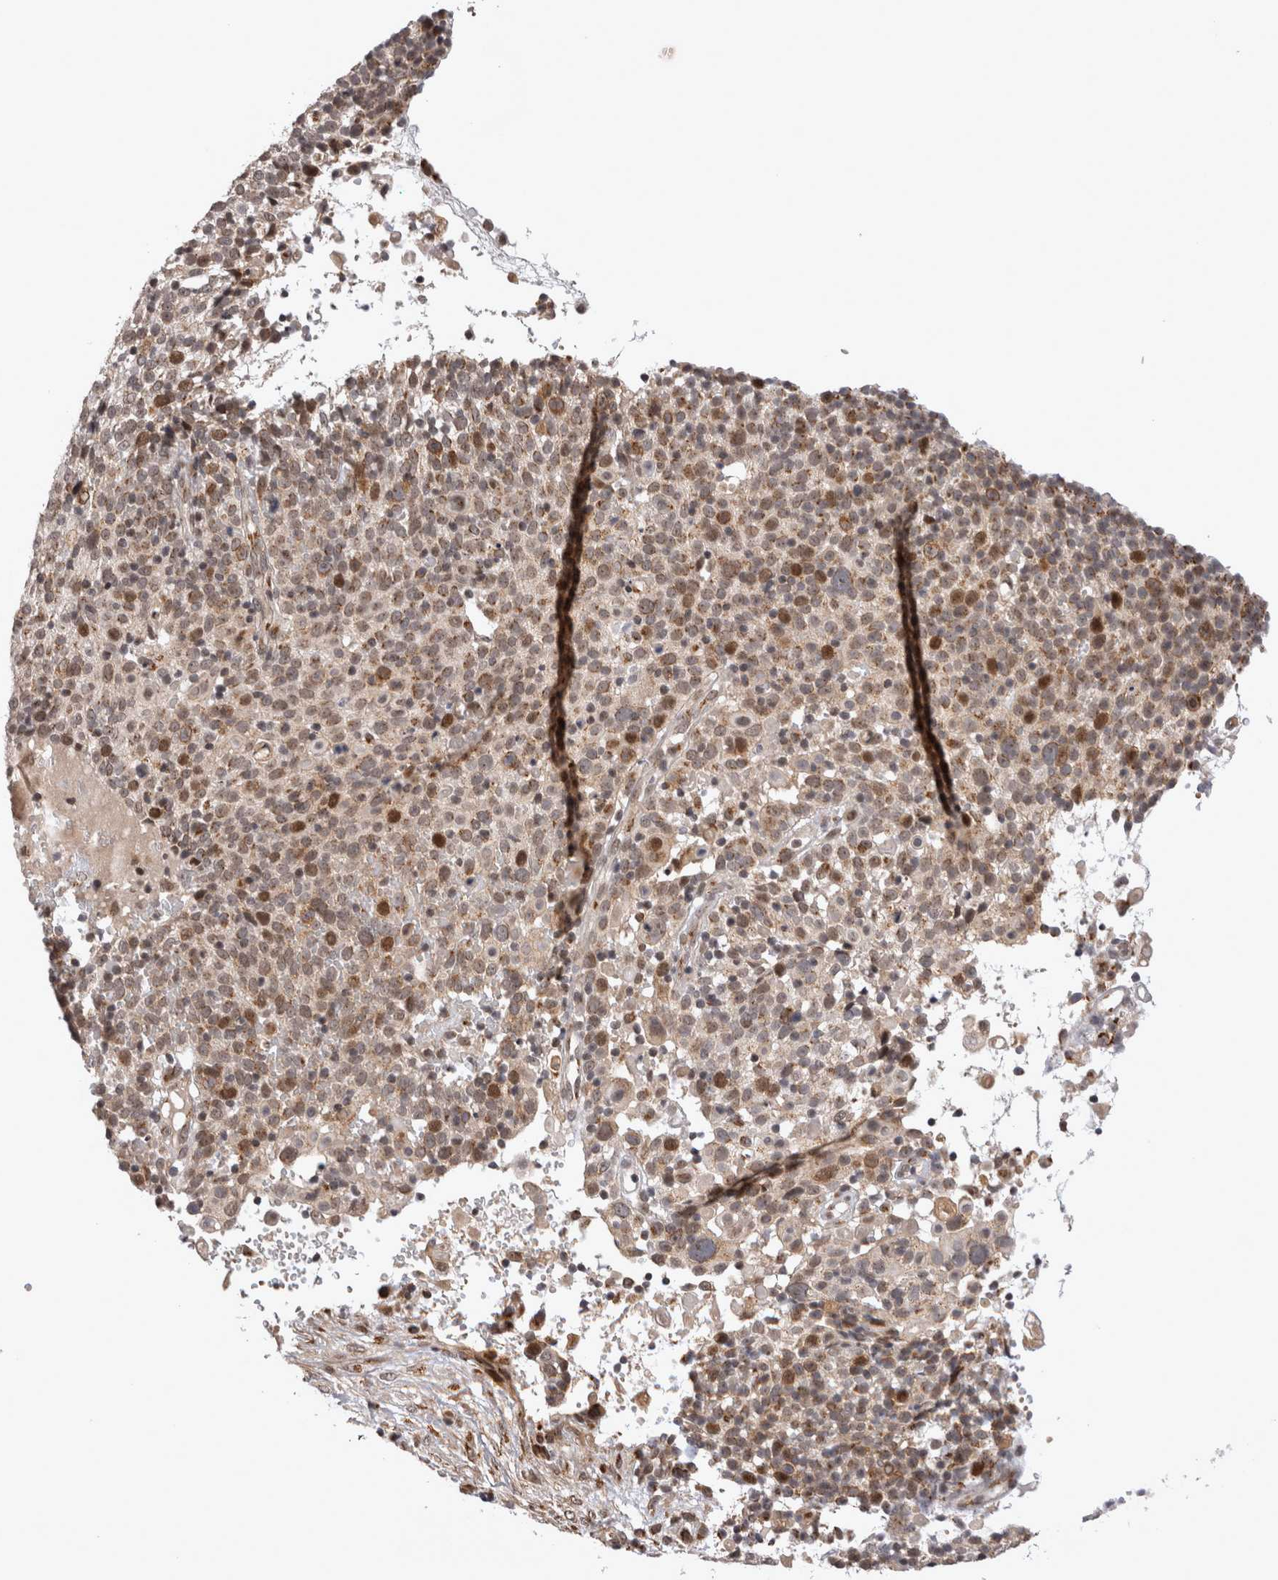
{"staining": {"intensity": "moderate", "quantity": "25%-75%", "location": "nuclear"}, "tissue": "cervical cancer", "cell_type": "Tumor cells", "image_type": "cancer", "snomed": [{"axis": "morphology", "description": "Squamous cell carcinoma, NOS"}, {"axis": "topography", "description": "Cervix"}], "caption": "DAB immunohistochemical staining of cervical cancer (squamous cell carcinoma) exhibits moderate nuclear protein staining in about 25%-75% of tumor cells.", "gene": "TMEM65", "patient": {"sex": "female", "age": 74}}